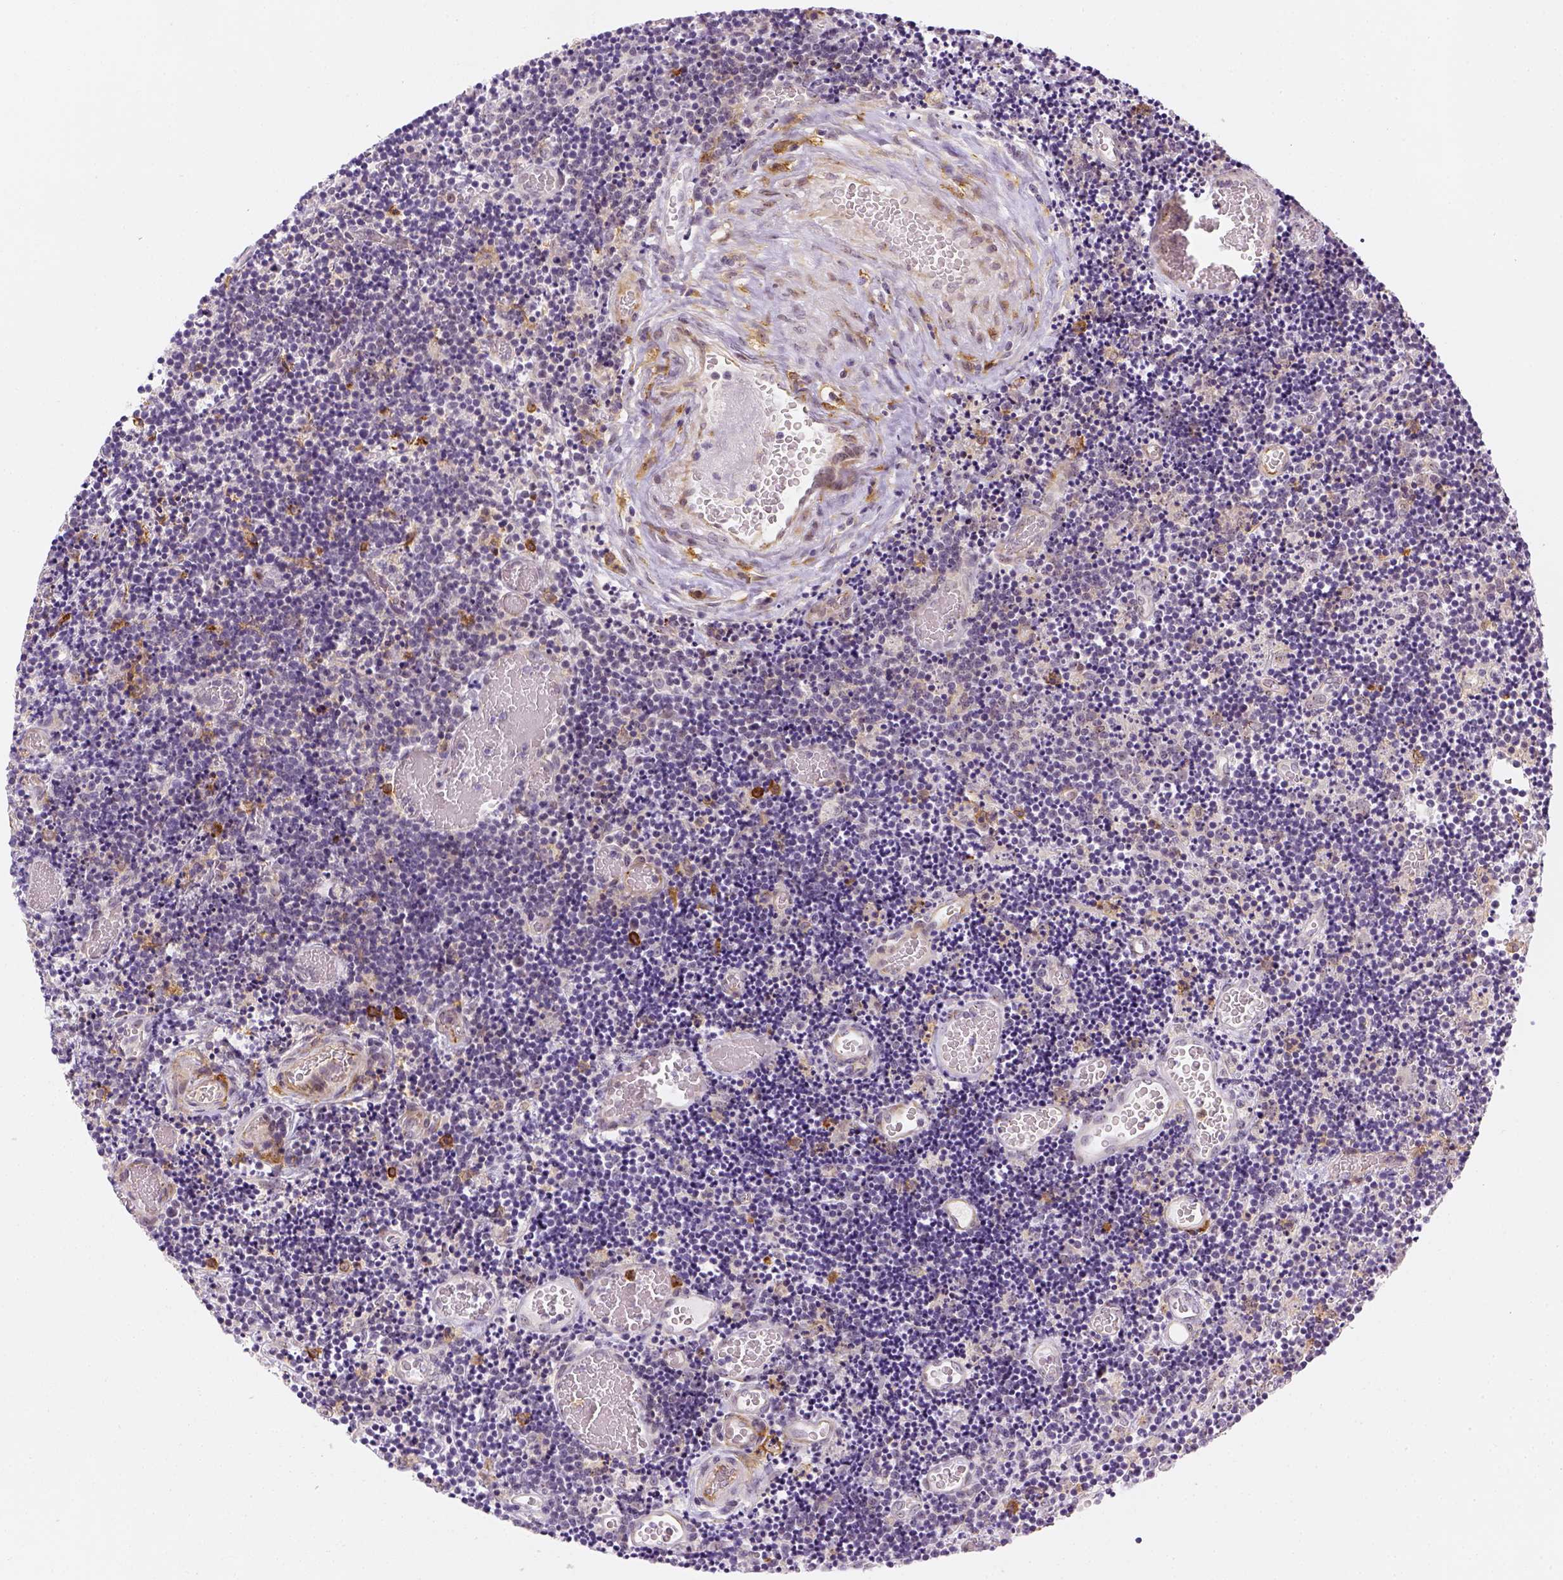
{"staining": {"intensity": "negative", "quantity": "none", "location": "none"}, "tissue": "lymphoma", "cell_type": "Tumor cells", "image_type": "cancer", "snomed": [{"axis": "morphology", "description": "Malignant lymphoma, non-Hodgkin's type, Low grade"}, {"axis": "topography", "description": "Brain"}], "caption": "Tumor cells are negative for brown protein staining in low-grade malignant lymphoma, non-Hodgkin's type.", "gene": "CD14", "patient": {"sex": "female", "age": 66}}